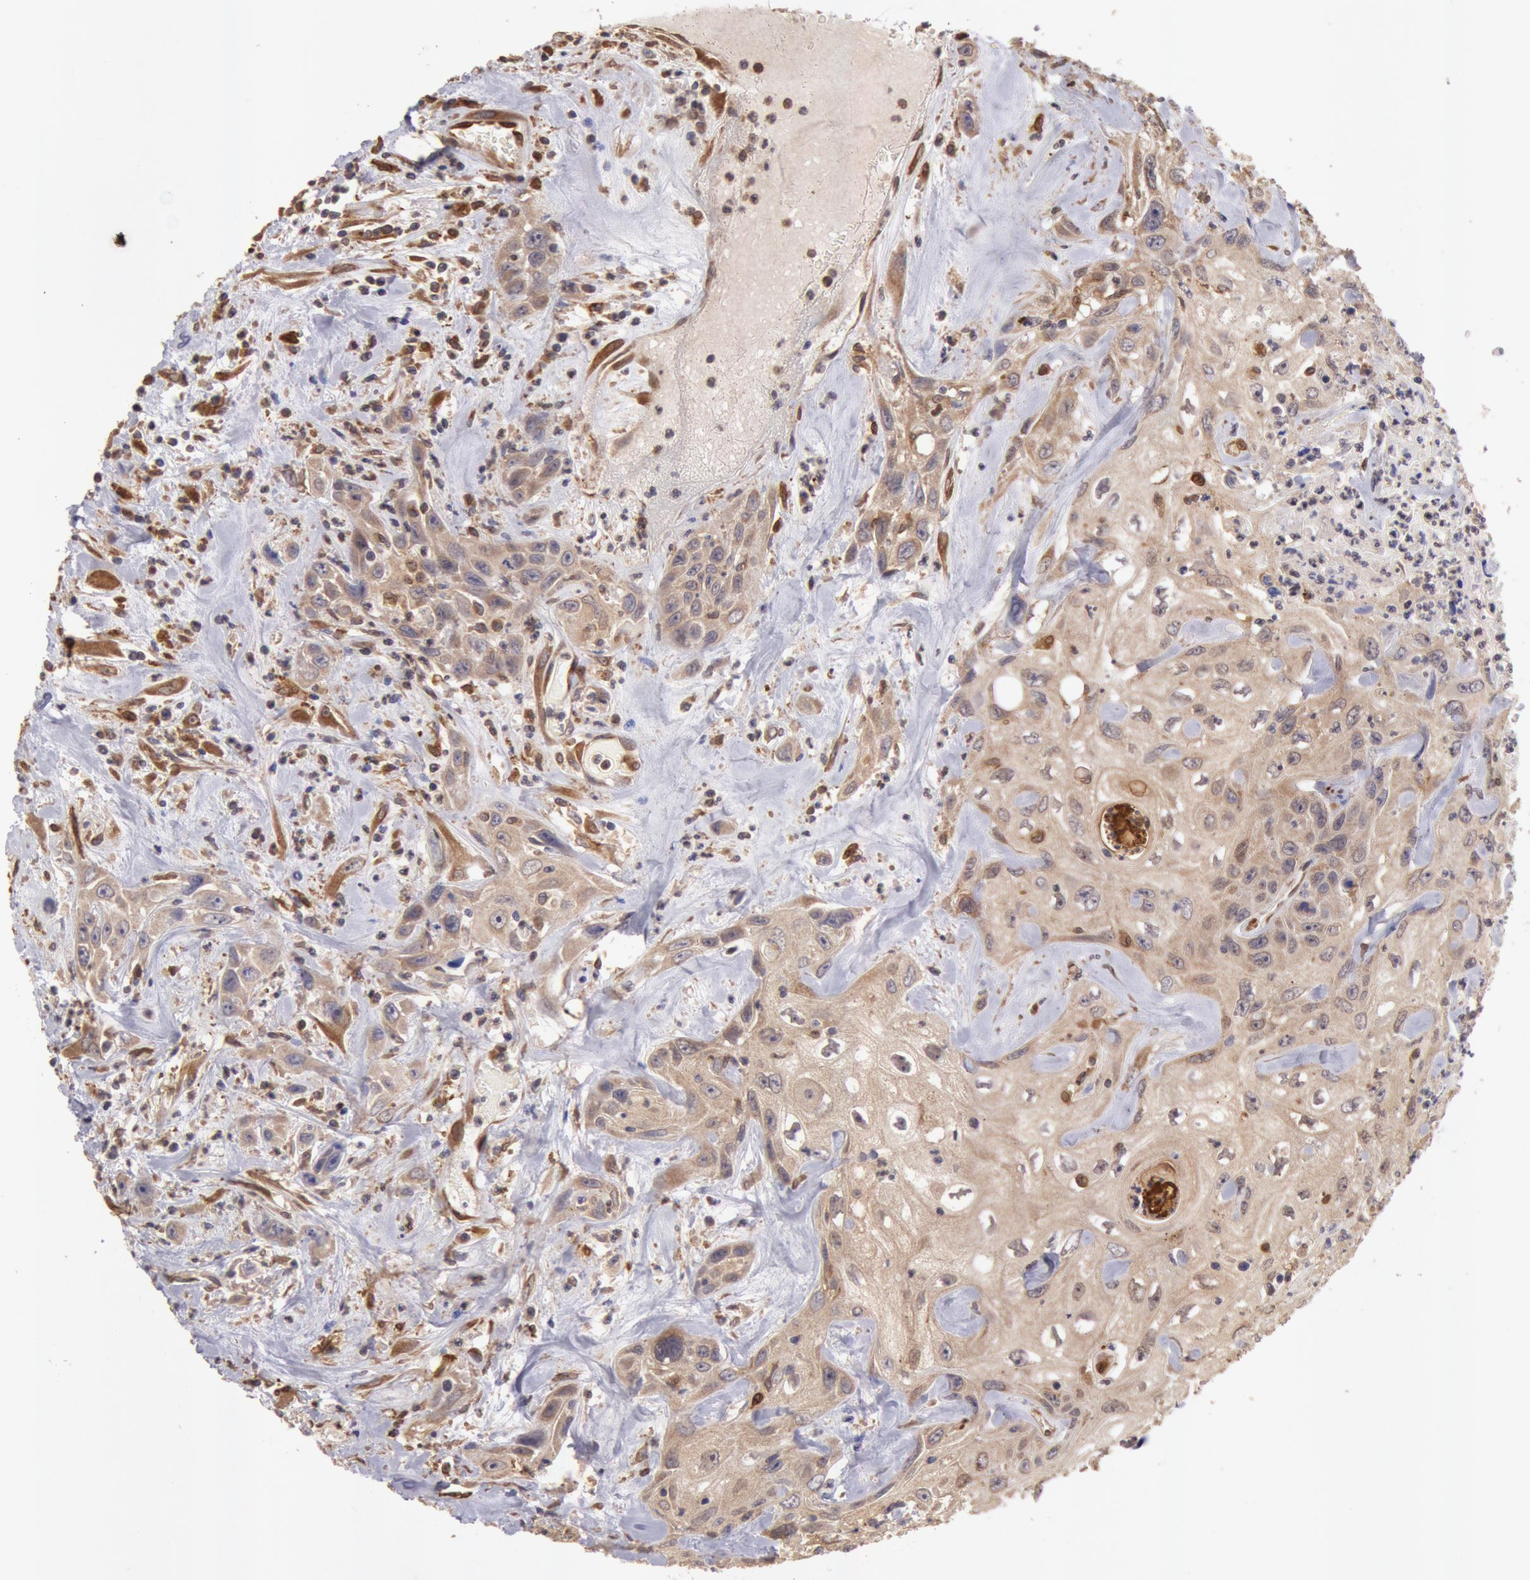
{"staining": {"intensity": "moderate", "quantity": ">75%", "location": "cytoplasmic/membranous,nuclear"}, "tissue": "urothelial cancer", "cell_type": "Tumor cells", "image_type": "cancer", "snomed": [{"axis": "morphology", "description": "Urothelial carcinoma, High grade"}, {"axis": "topography", "description": "Urinary bladder"}], "caption": "Protein analysis of urothelial carcinoma (high-grade) tissue exhibits moderate cytoplasmic/membranous and nuclear staining in about >75% of tumor cells.", "gene": "COMT", "patient": {"sex": "female", "age": 84}}